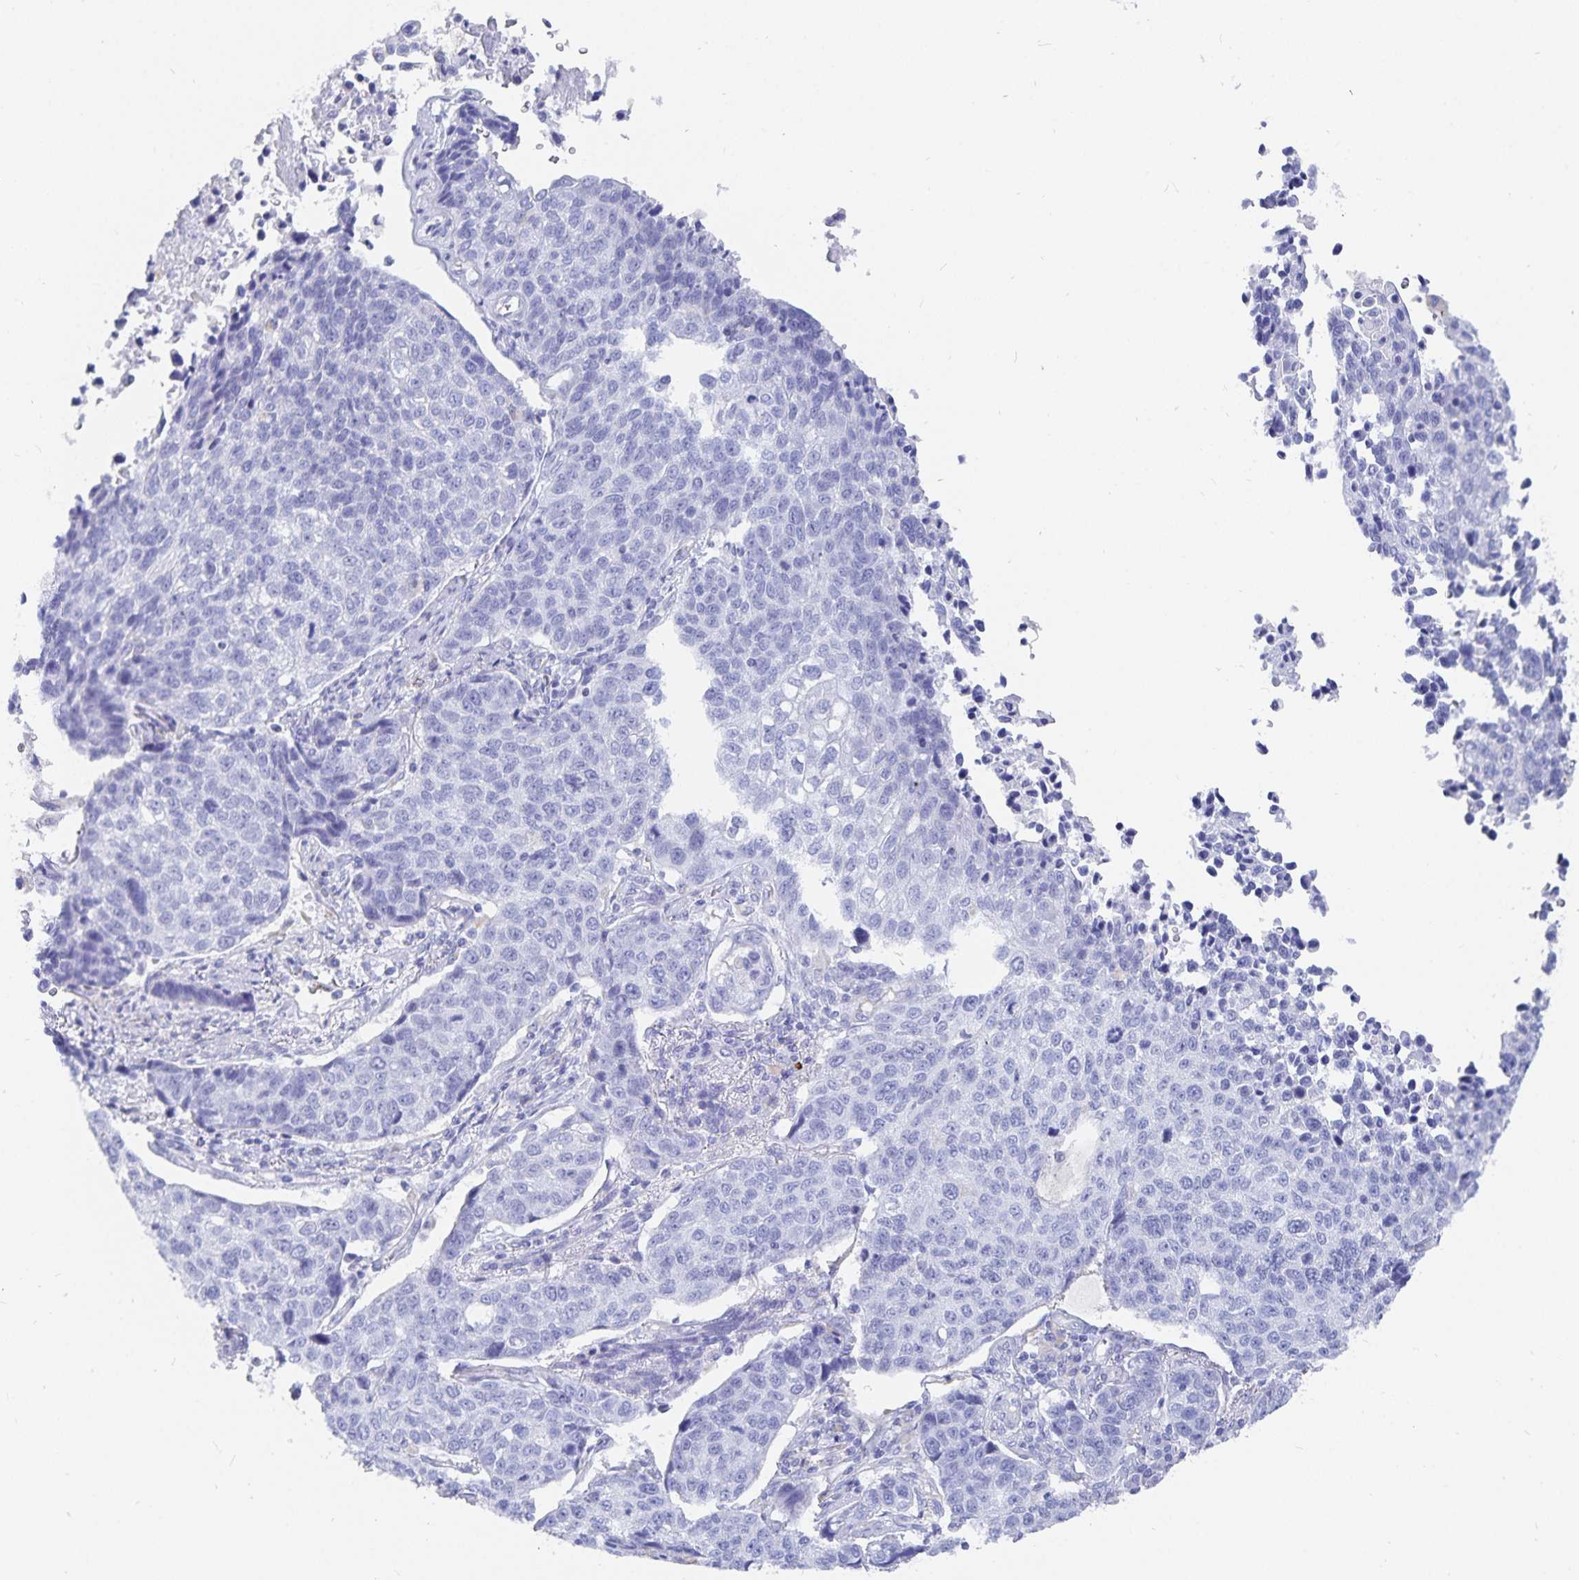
{"staining": {"intensity": "negative", "quantity": "none", "location": "none"}, "tissue": "lung cancer", "cell_type": "Tumor cells", "image_type": "cancer", "snomed": [{"axis": "morphology", "description": "Squamous cell carcinoma, NOS"}, {"axis": "topography", "description": "Lymph node"}, {"axis": "topography", "description": "Lung"}], "caption": "Lung cancer (squamous cell carcinoma) stained for a protein using immunohistochemistry (IHC) exhibits no positivity tumor cells.", "gene": "INSL5", "patient": {"sex": "male", "age": 61}}